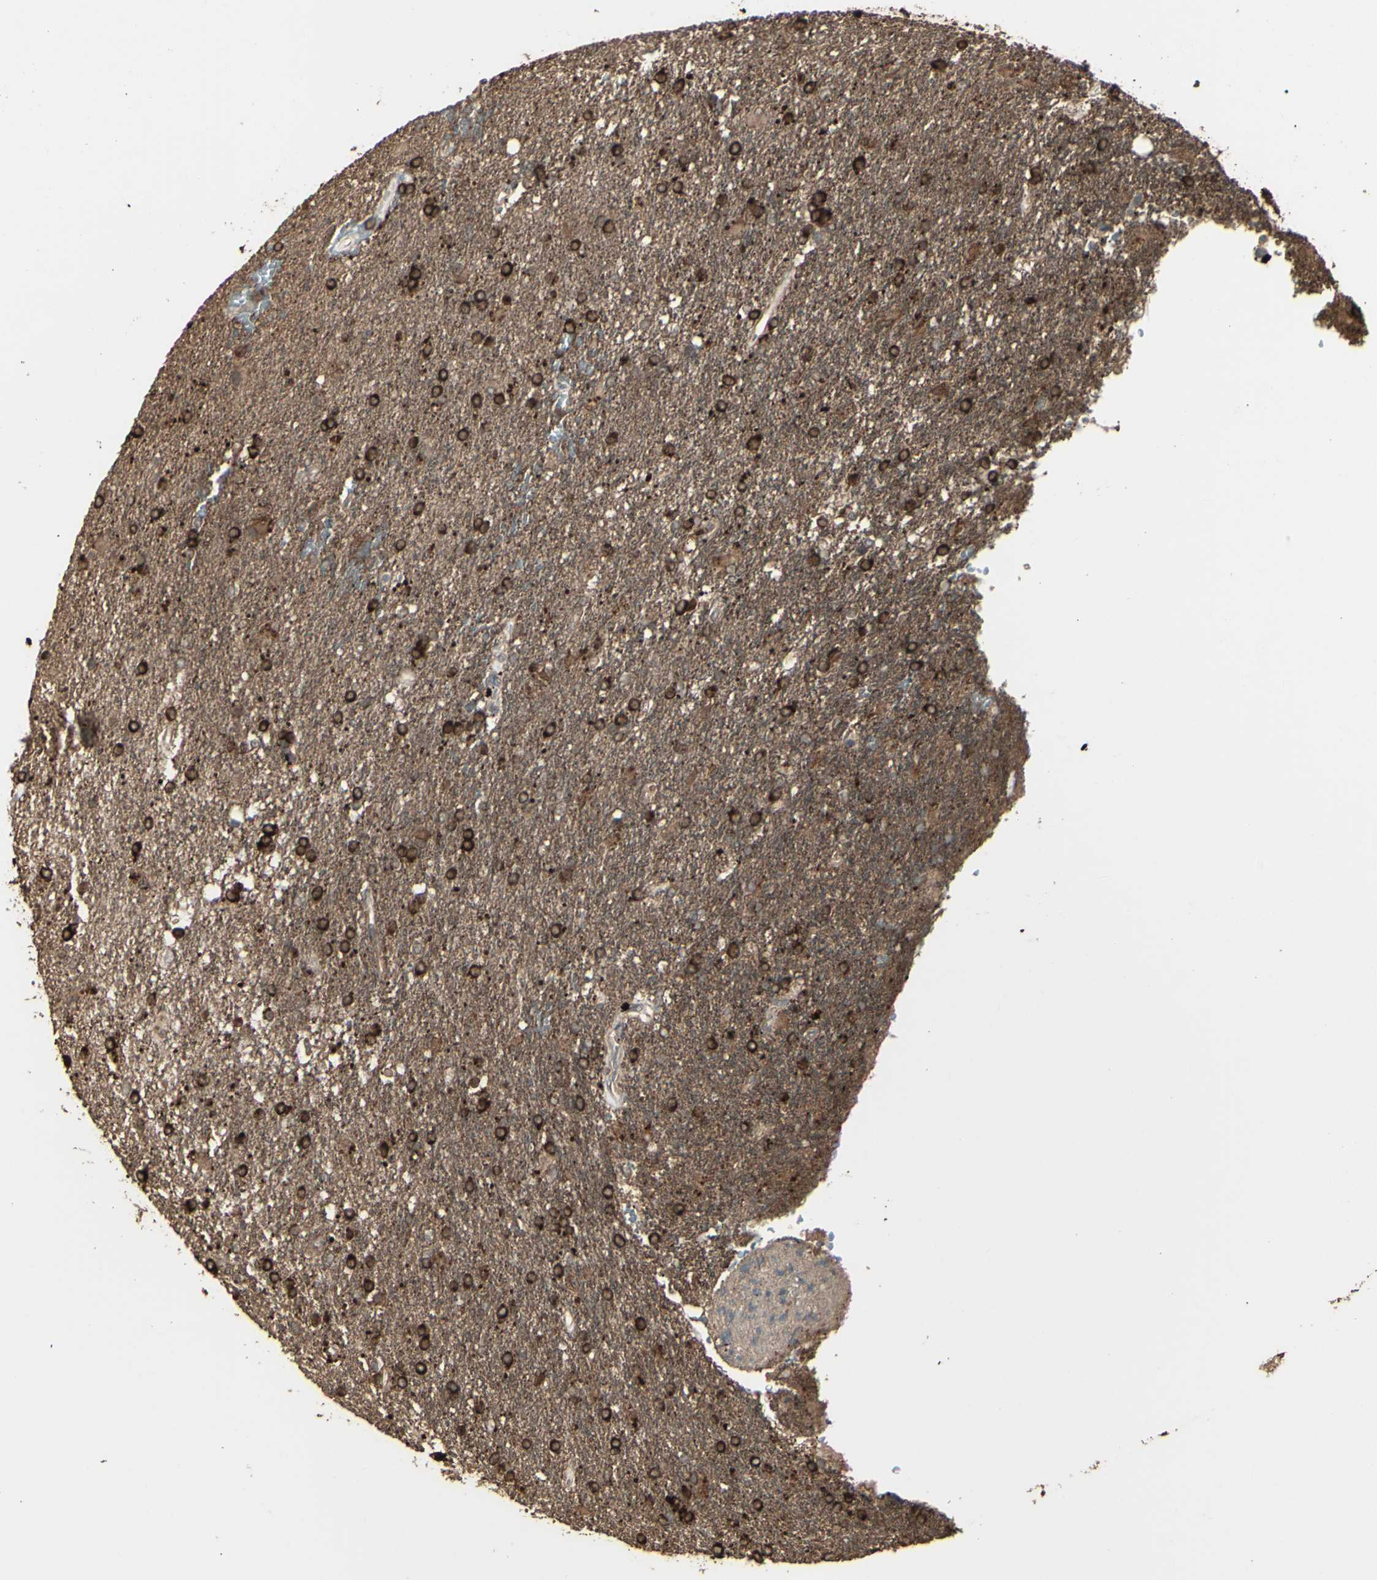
{"staining": {"intensity": "strong", "quantity": ">75%", "location": "cytoplasmic/membranous"}, "tissue": "glioma", "cell_type": "Tumor cells", "image_type": "cancer", "snomed": [{"axis": "morphology", "description": "Glioma, malignant, High grade"}, {"axis": "topography", "description": "Brain"}], "caption": "Malignant glioma (high-grade) stained with DAB immunohistochemistry (IHC) shows high levels of strong cytoplasmic/membranous positivity in about >75% of tumor cells.", "gene": "GNAS", "patient": {"sex": "male", "age": 71}}